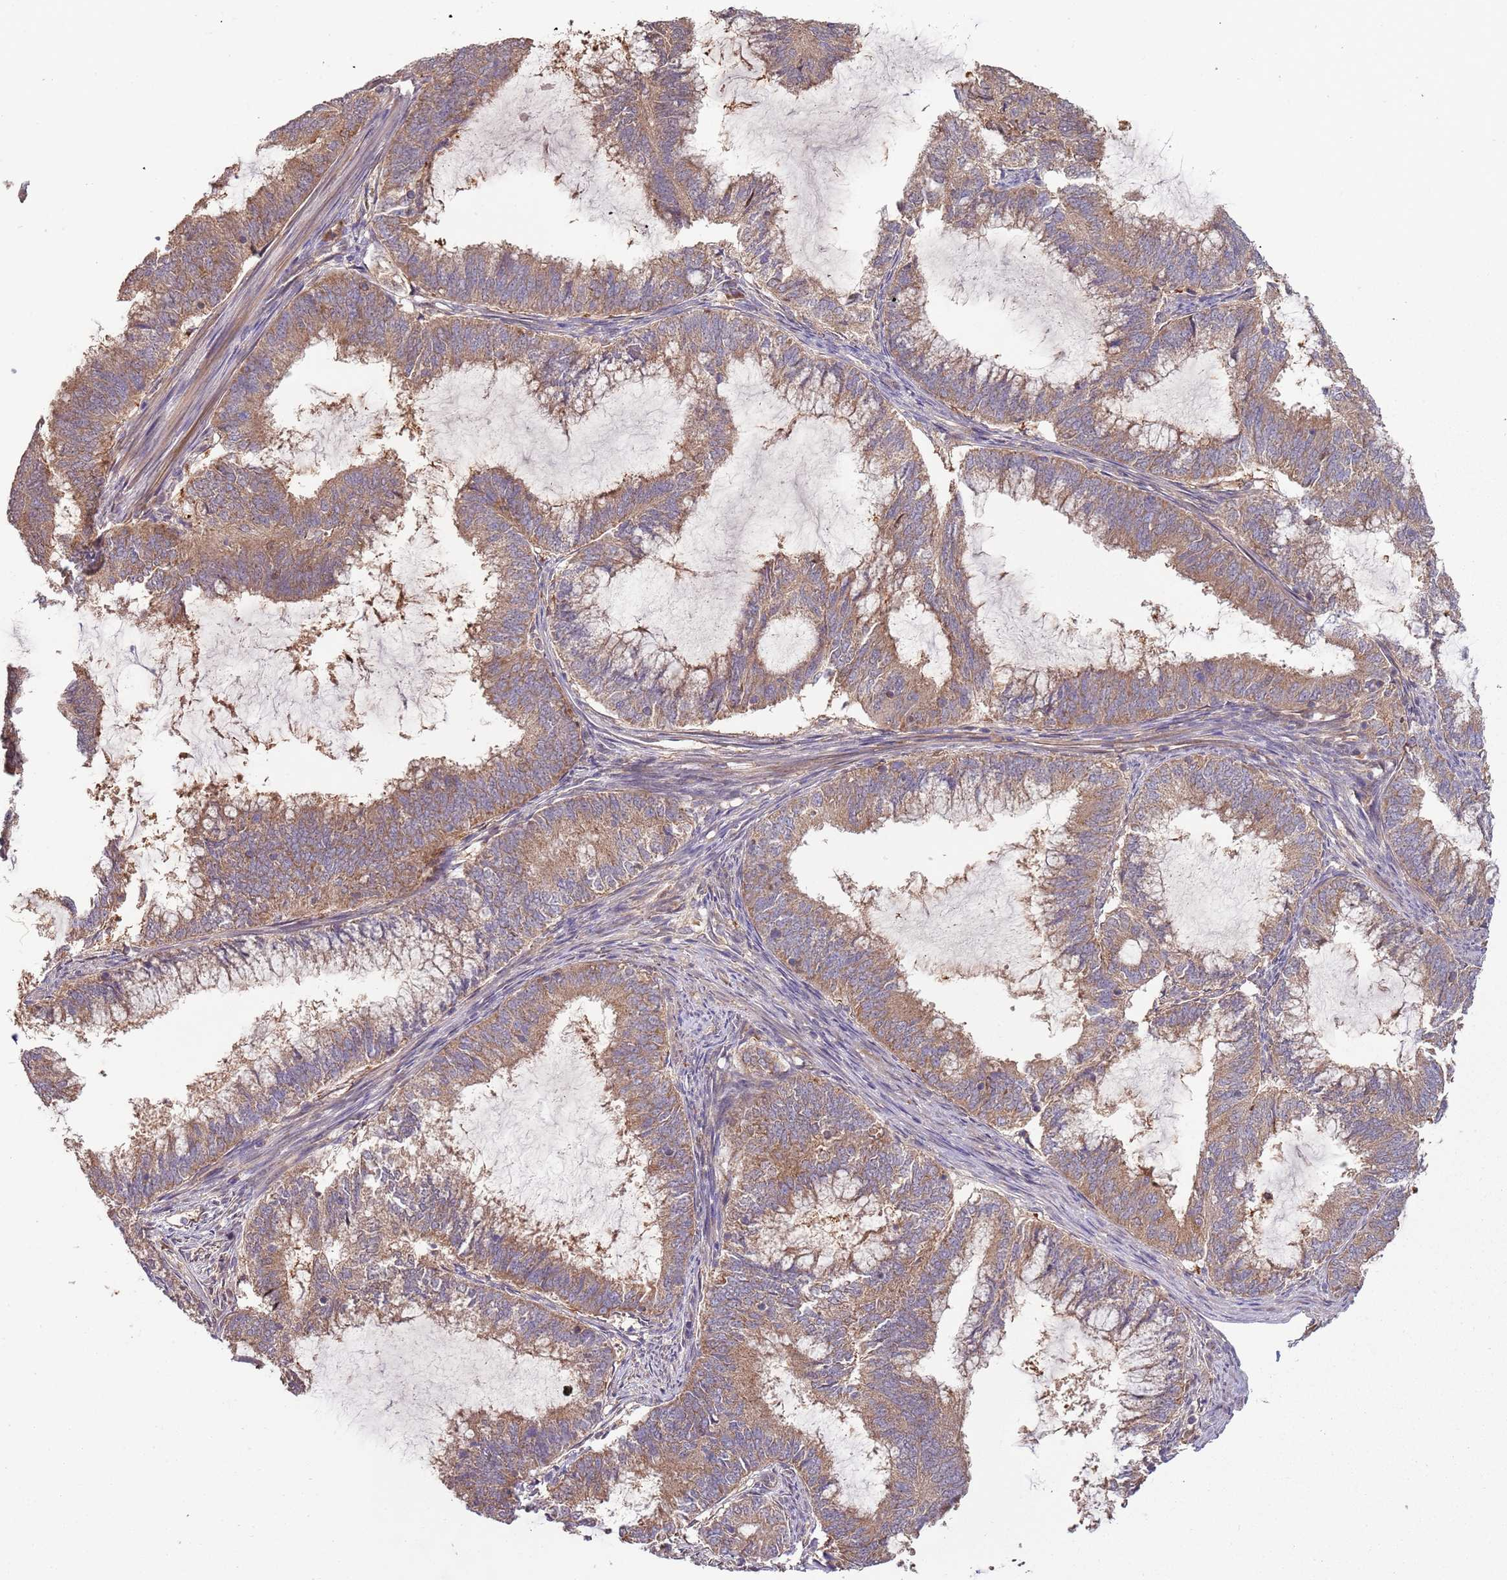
{"staining": {"intensity": "moderate", "quantity": ">75%", "location": "cytoplasmic/membranous"}, "tissue": "endometrial cancer", "cell_type": "Tumor cells", "image_type": "cancer", "snomed": [{"axis": "morphology", "description": "Adenocarcinoma, NOS"}, {"axis": "topography", "description": "Endometrium"}], "caption": "Immunohistochemical staining of endometrial cancer (adenocarcinoma) demonstrates medium levels of moderate cytoplasmic/membranous protein positivity in approximately >75% of tumor cells.", "gene": "FECH", "patient": {"sex": "female", "age": 51}}